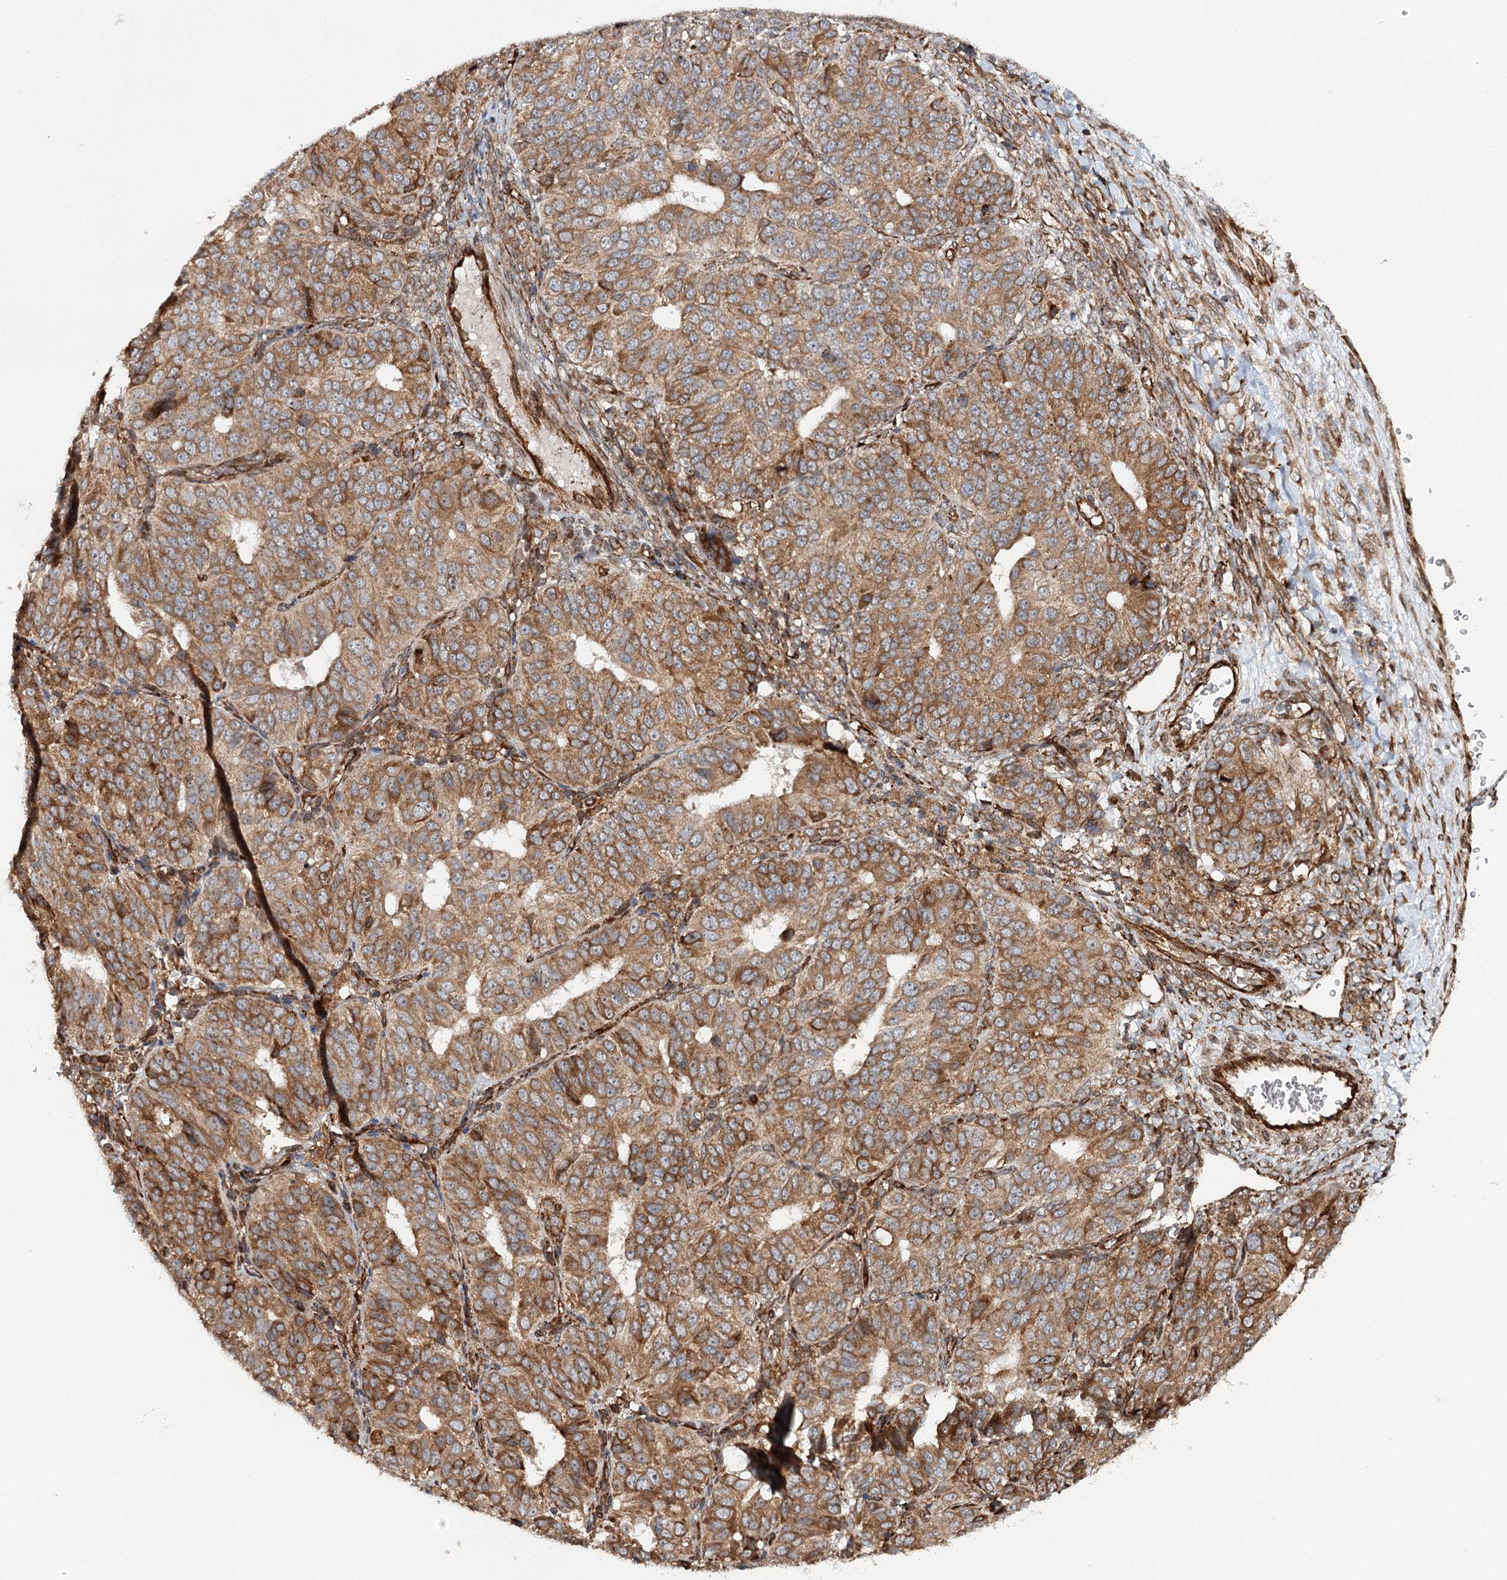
{"staining": {"intensity": "moderate", "quantity": ">75%", "location": "cytoplasmic/membranous"}, "tissue": "ovarian cancer", "cell_type": "Tumor cells", "image_type": "cancer", "snomed": [{"axis": "morphology", "description": "Carcinoma, endometroid"}, {"axis": "topography", "description": "Ovary"}], "caption": "An immunohistochemistry (IHC) histopathology image of neoplastic tissue is shown. Protein staining in brown shows moderate cytoplasmic/membranous positivity in ovarian endometroid carcinoma within tumor cells.", "gene": "MKNK1", "patient": {"sex": "female", "age": 51}}